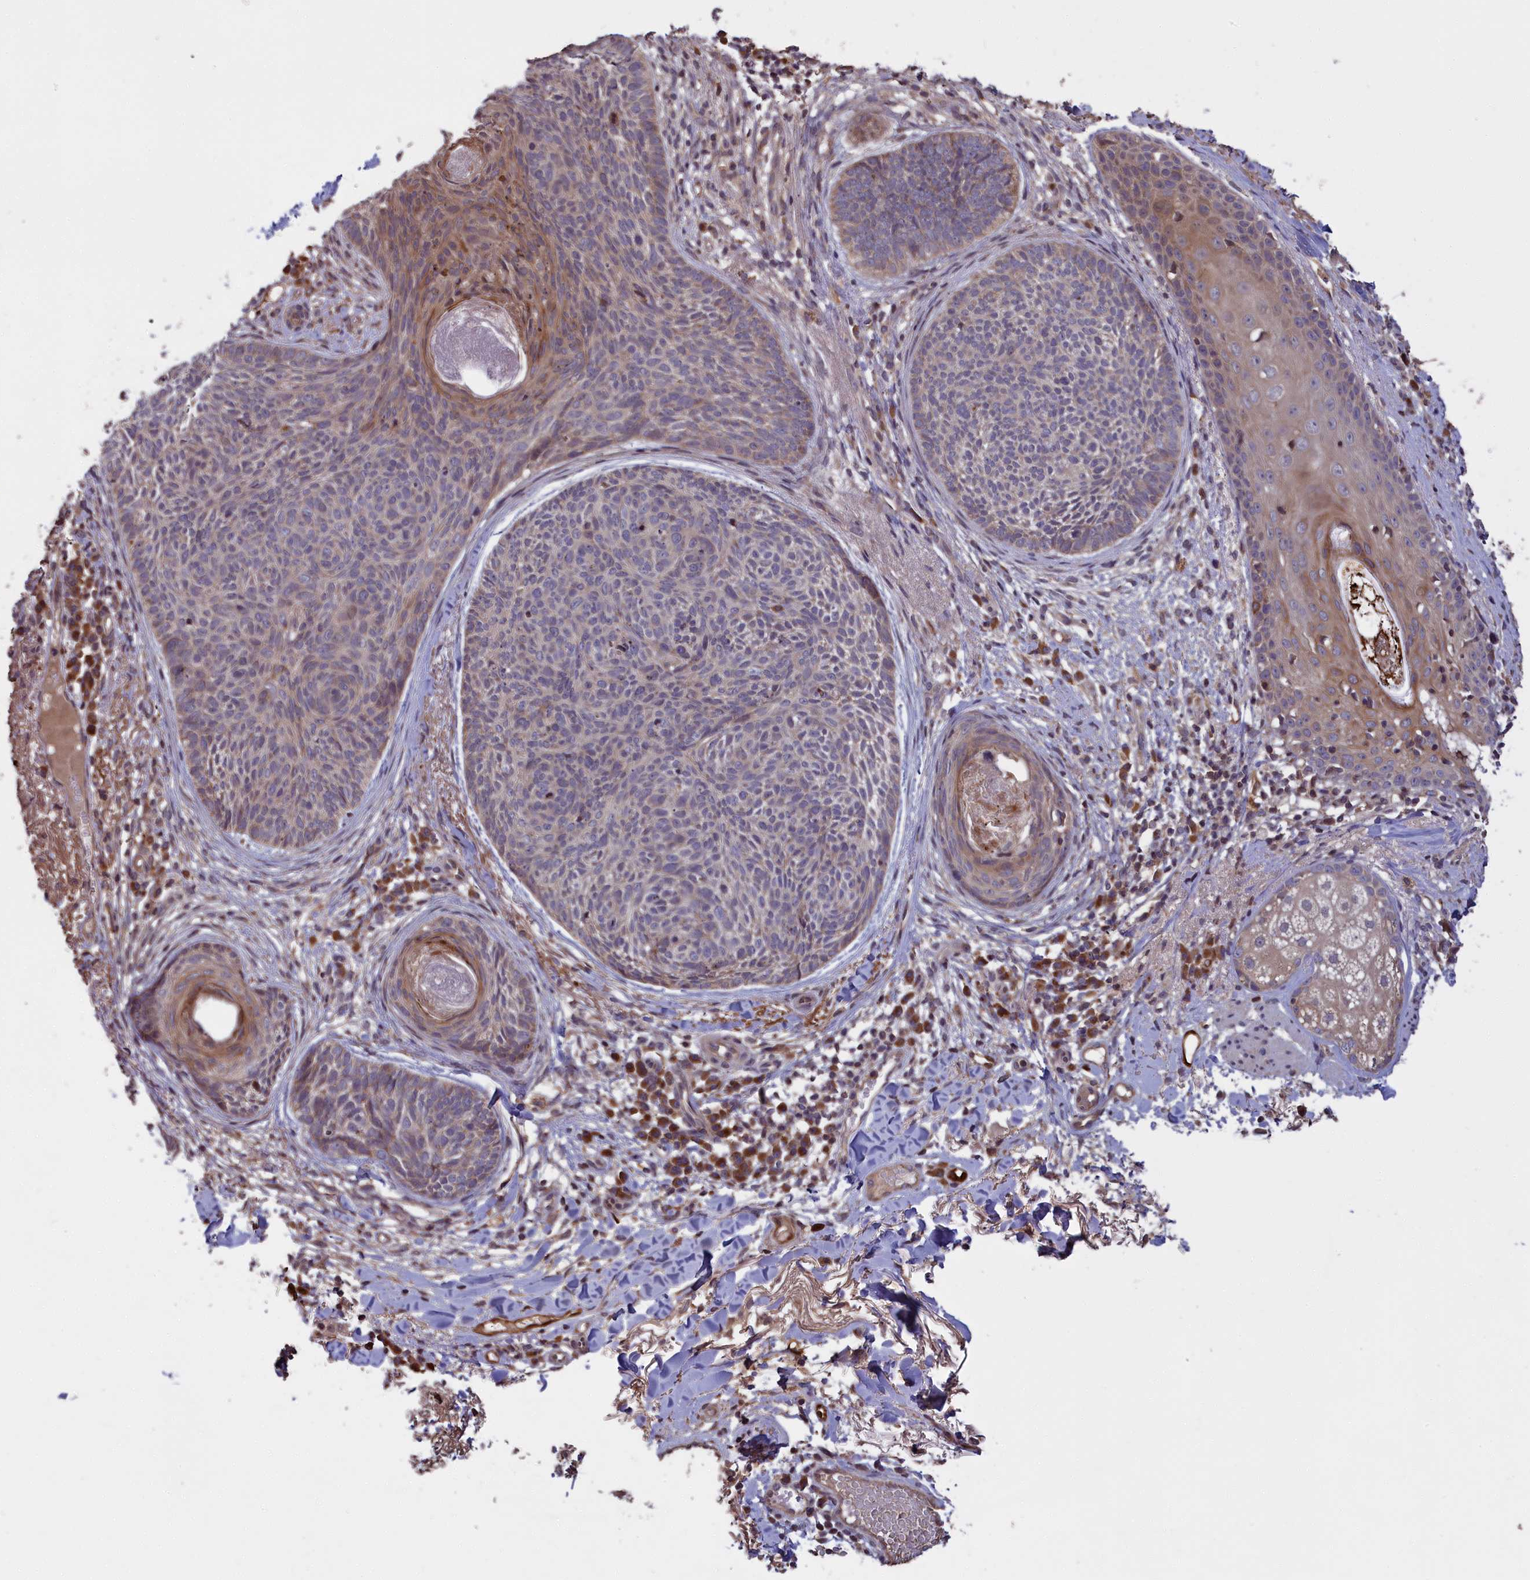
{"staining": {"intensity": "moderate", "quantity": "<25%", "location": "cytoplasmic/membranous"}, "tissue": "skin cancer", "cell_type": "Tumor cells", "image_type": "cancer", "snomed": [{"axis": "morphology", "description": "Basal cell carcinoma"}, {"axis": "topography", "description": "Skin"}], "caption": "Immunohistochemistry (DAB) staining of skin cancer reveals moderate cytoplasmic/membranous protein positivity in about <25% of tumor cells. The staining is performed using DAB brown chromogen to label protein expression. The nuclei are counter-stained blue using hematoxylin.", "gene": "DENND1B", "patient": {"sex": "male", "age": 85}}